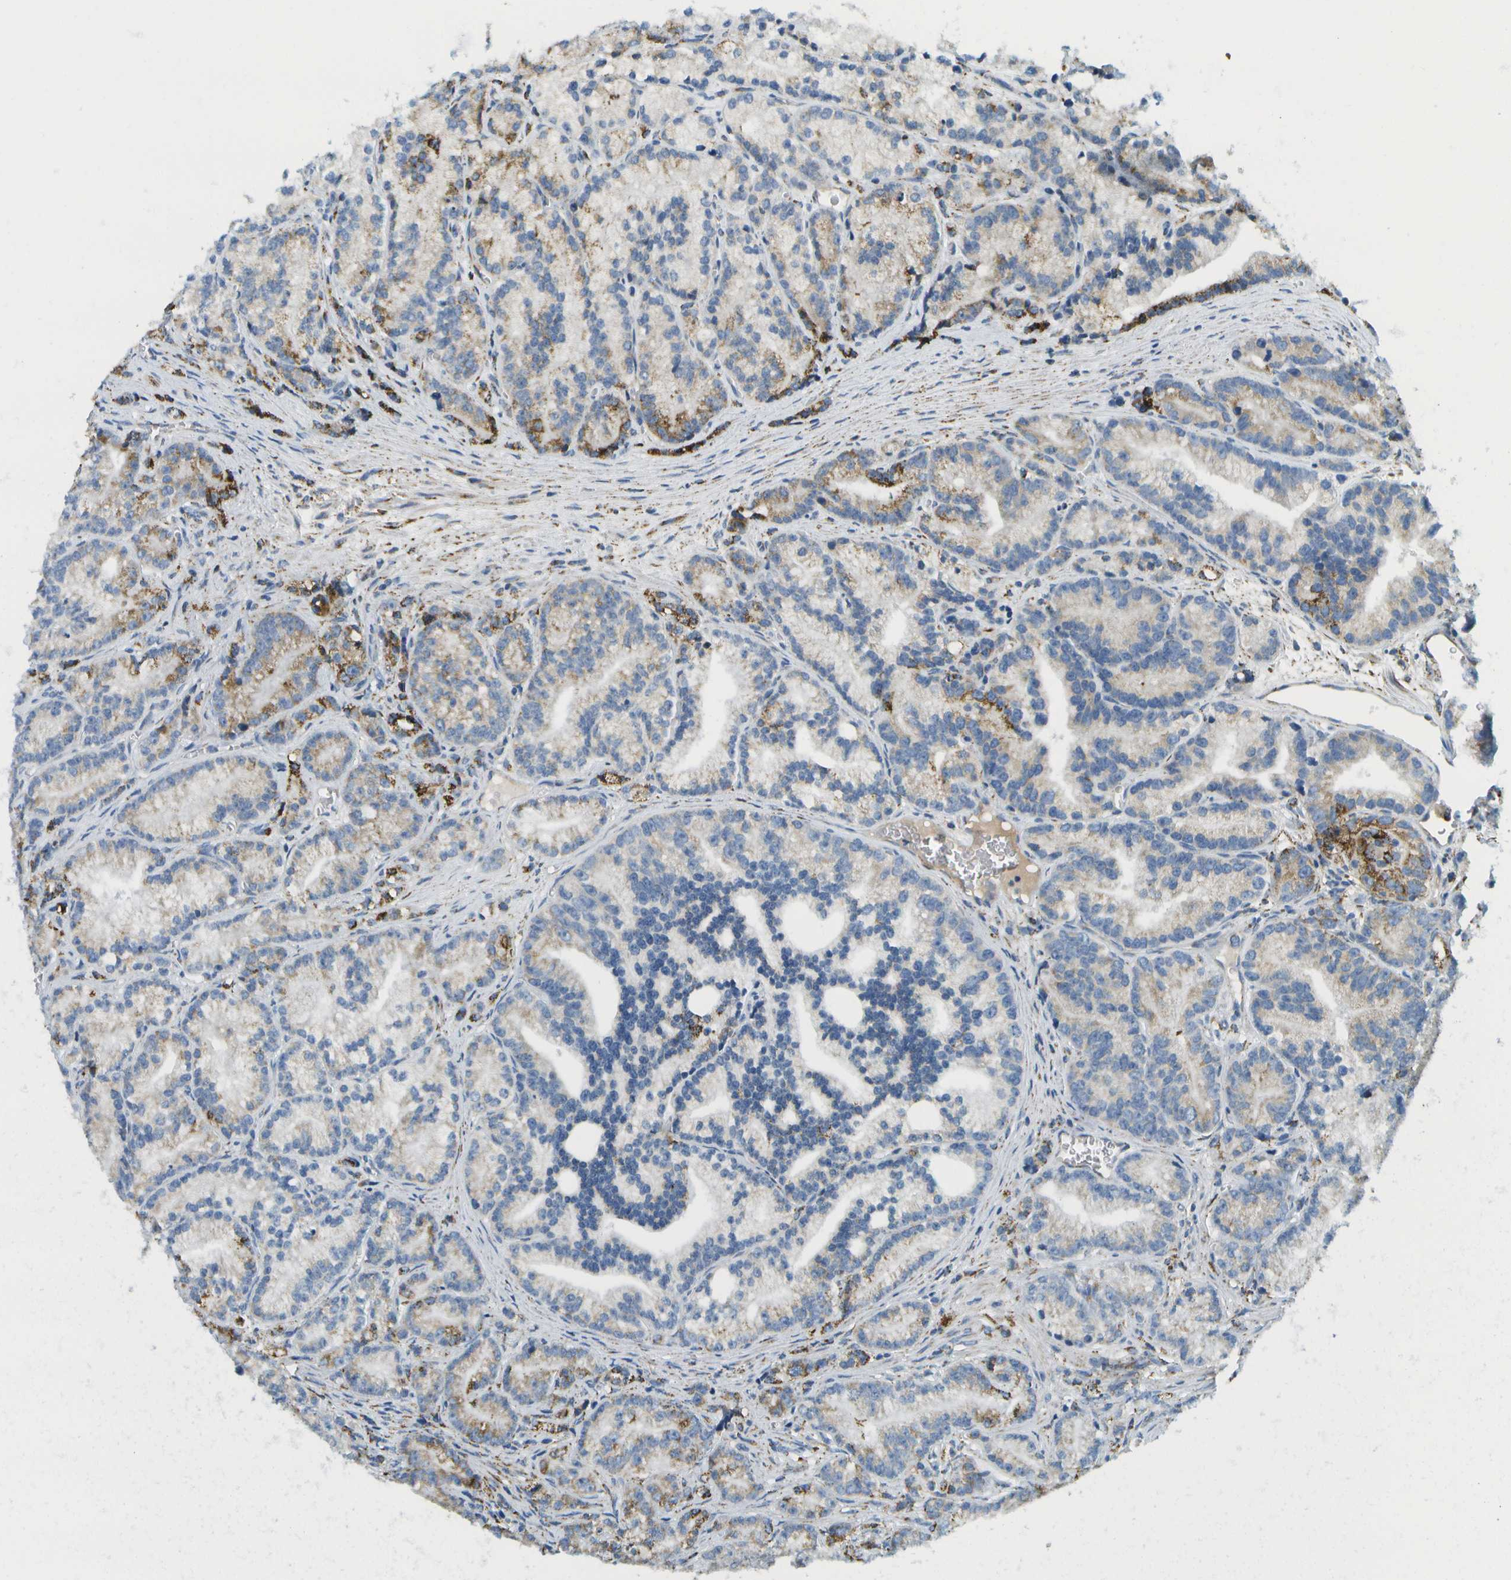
{"staining": {"intensity": "moderate", "quantity": "25%-75%", "location": "cytoplasmic/membranous"}, "tissue": "prostate cancer", "cell_type": "Tumor cells", "image_type": "cancer", "snomed": [{"axis": "morphology", "description": "Adenocarcinoma, Low grade"}, {"axis": "topography", "description": "Prostate"}], "caption": "Prostate low-grade adenocarcinoma stained for a protein displays moderate cytoplasmic/membranous positivity in tumor cells.", "gene": "HLCS", "patient": {"sex": "male", "age": 89}}